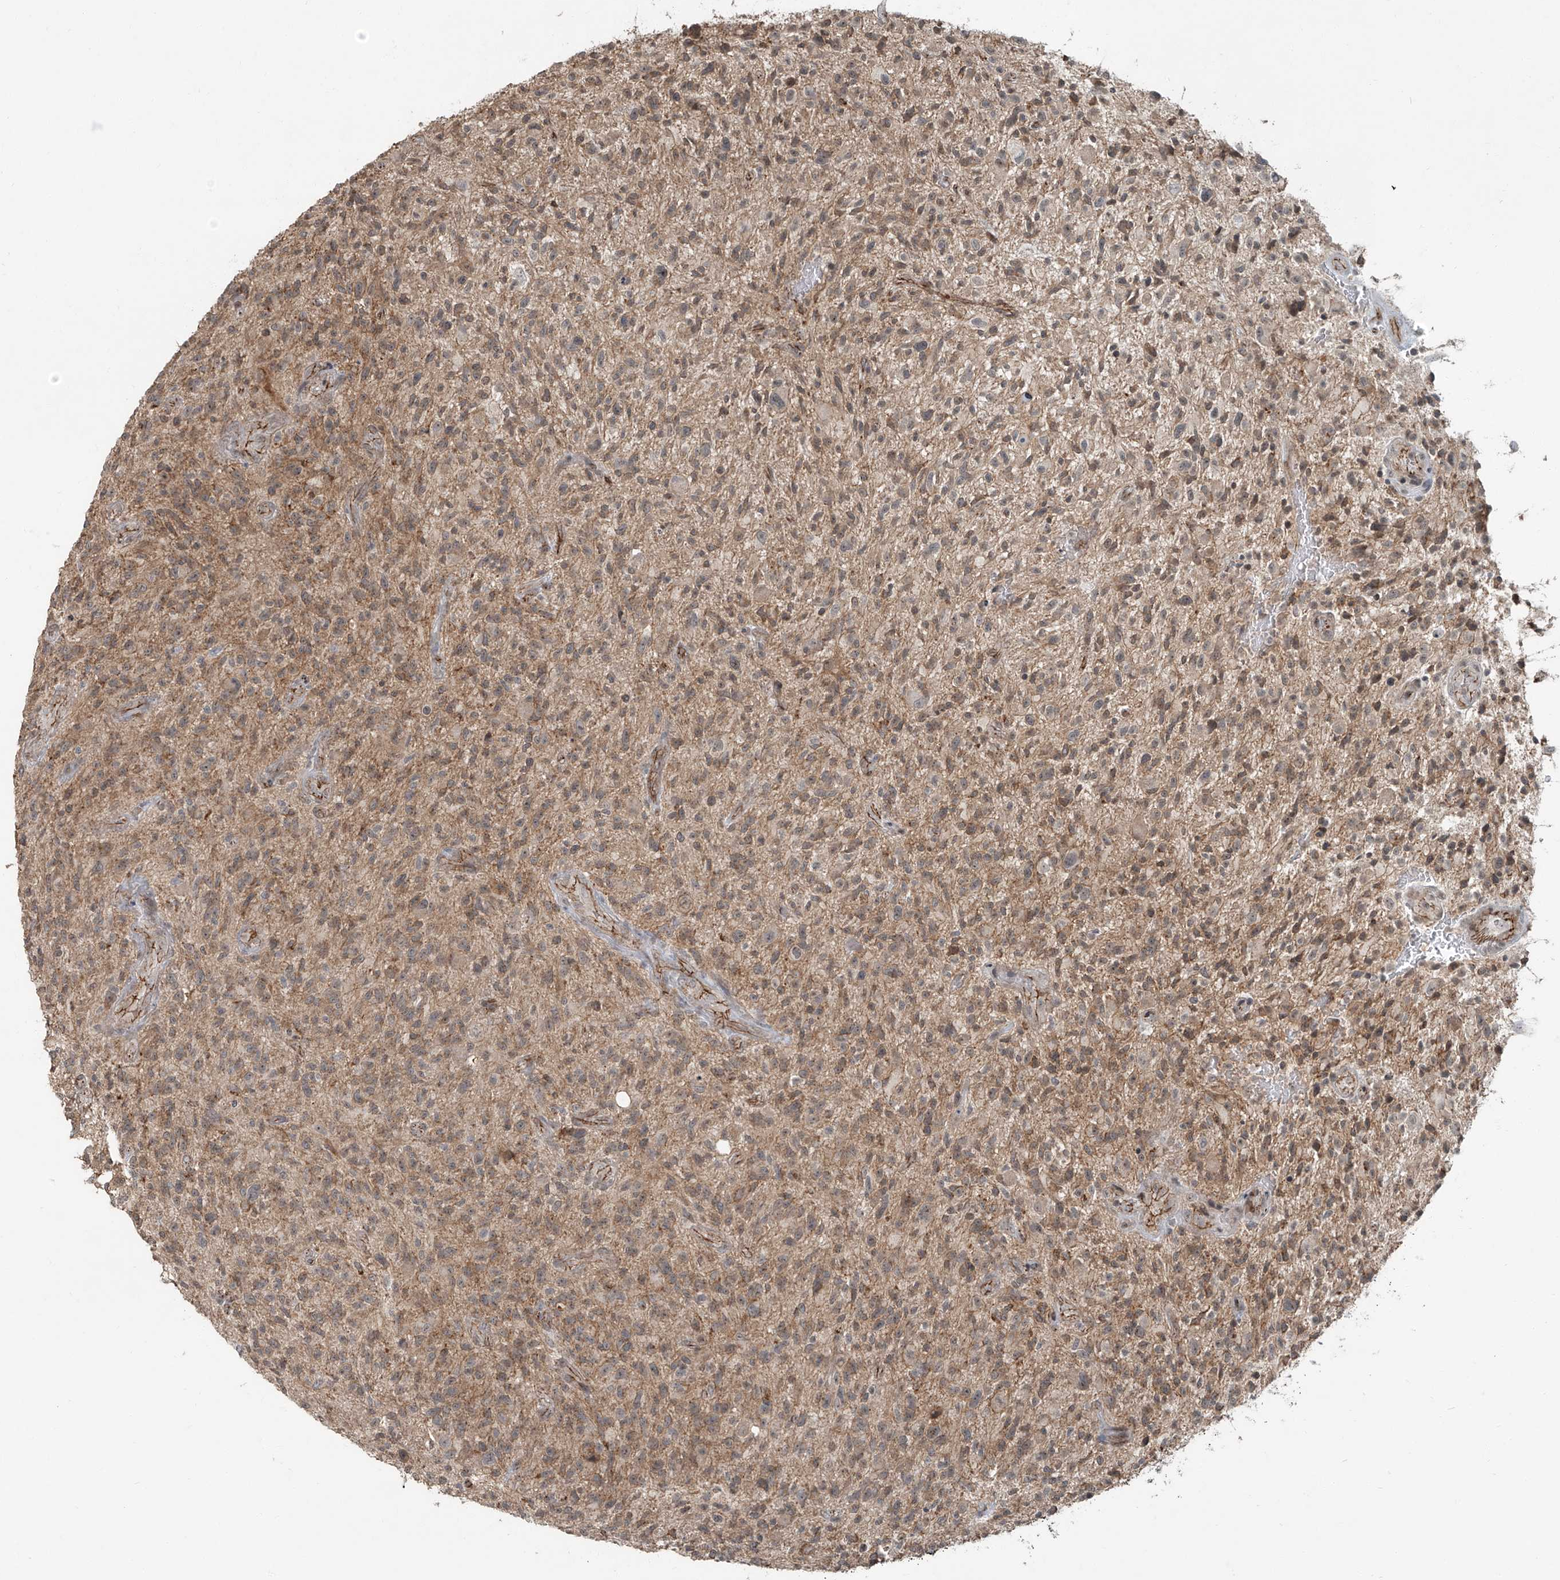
{"staining": {"intensity": "moderate", "quantity": ">75%", "location": "cytoplasmic/membranous"}, "tissue": "glioma", "cell_type": "Tumor cells", "image_type": "cancer", "snomed": [{"axis": "morphology", "description": "Glioma, malignant, High grade"}, {"axis": "topography", "description": "Brain"}], "caption": "High-magnification brightfield microscopy of glioma stained with DAB (3,3'-diaminobenzidine) (brown) and counterstained with hematoxylin (blue). tumor cells exhibit moderate cytoplasmic/membranous expression is identified in approximately>75% of cells.", "gene": "ZNF16", "patient": {"sex": "male", "age": 47}}